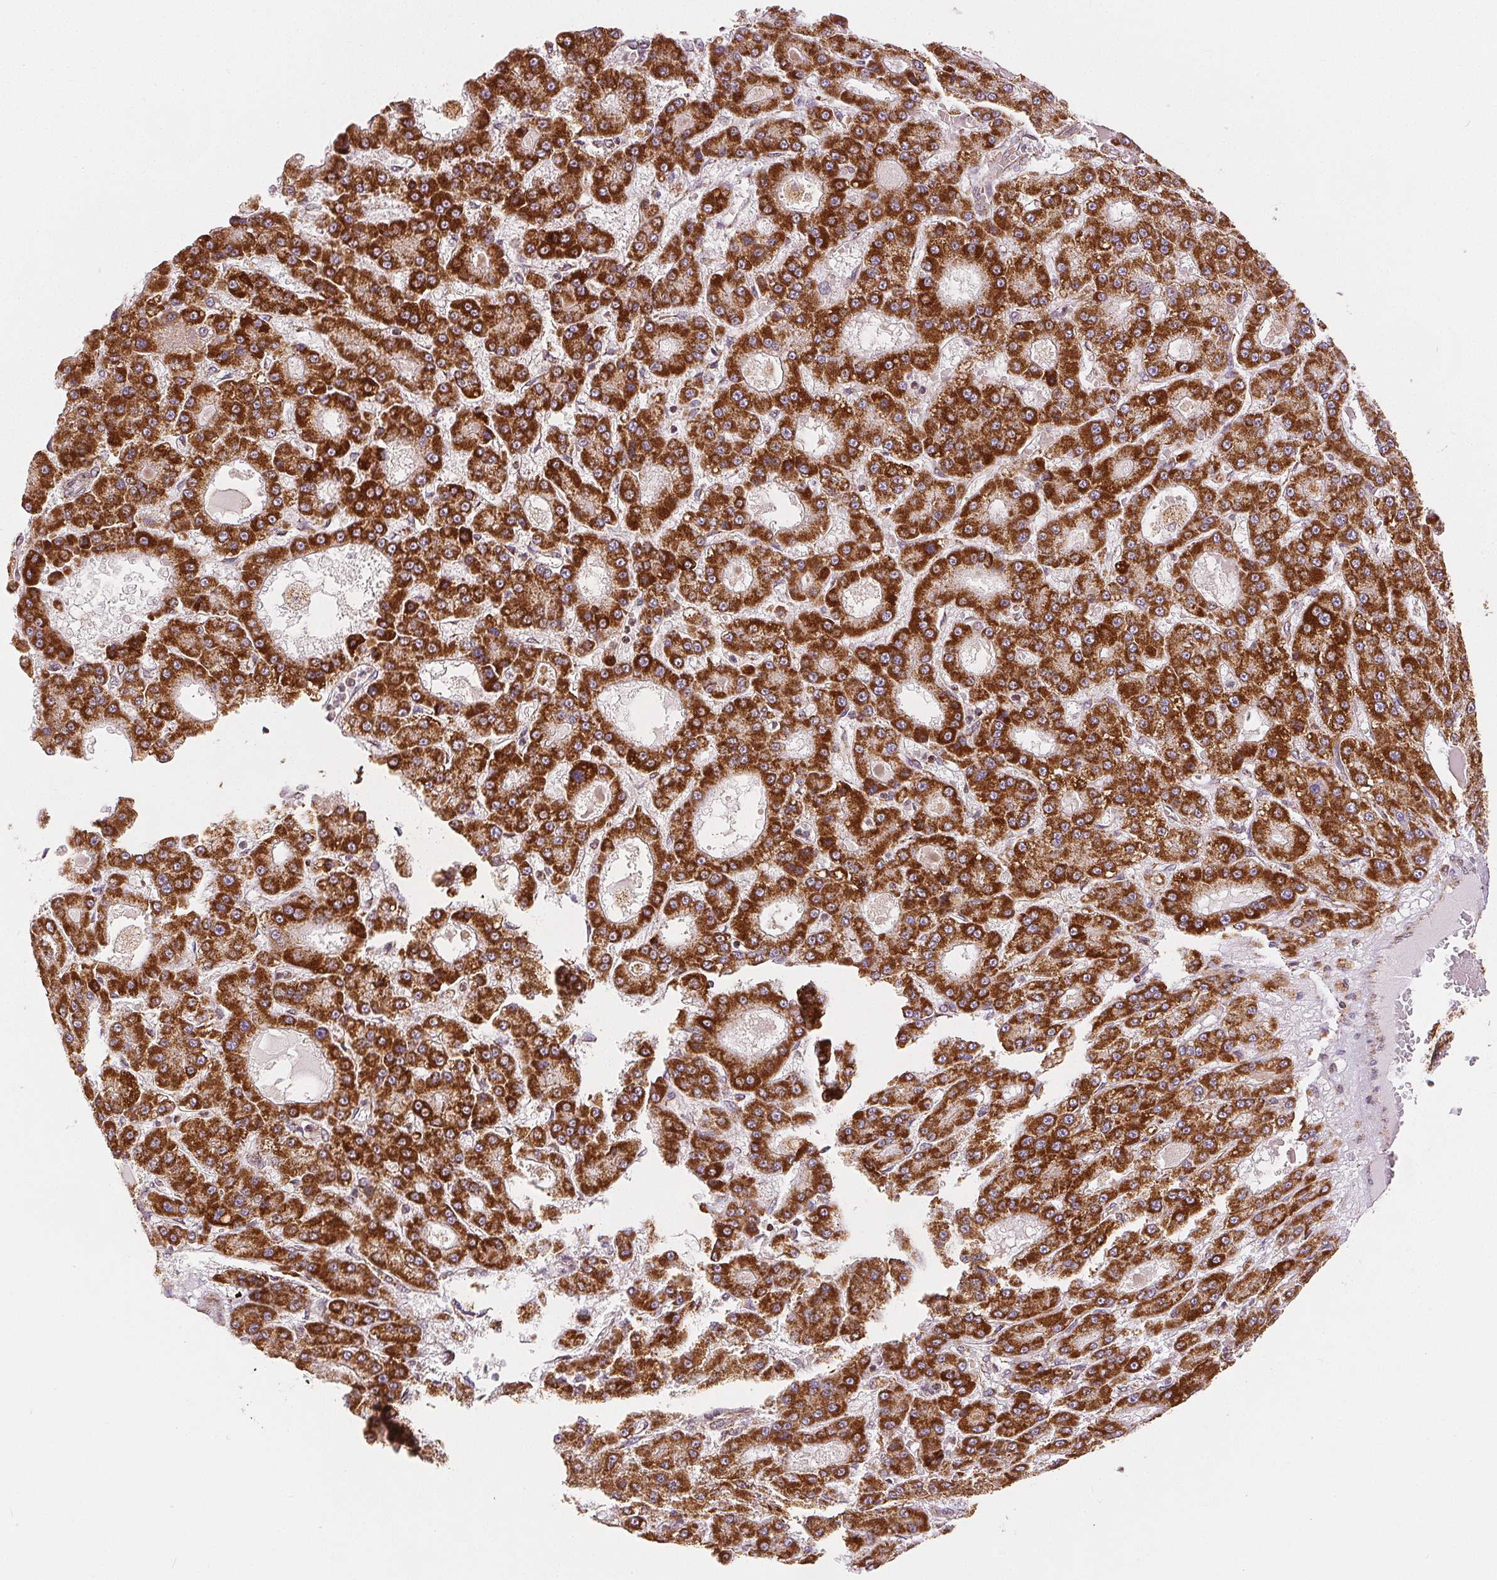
{"staining": {"intensity": "strong", "quantity": ">75%", "location": "cytoplasmic/membranous"}, "tissue": "liver cancer", "cell_type": "Tumor cells", "image_type": "cancer", "snomed": [{"axis": "morphology", "description": "Carcinoma, Hepatocellular, NOS"}, {"axis": "topography", "description": "Liver"}], "caption": "Liver cancer (hepatocellular carcinoma) was stained to show a protein in brown. There is high levels of strong cytoplasmic/membranous expression in approximately >75% of tumor cells. (IHC, brightfield microscopy, high magnification).", "gene": "SDHB", "patient": {"sex": "male", "age": 70}}